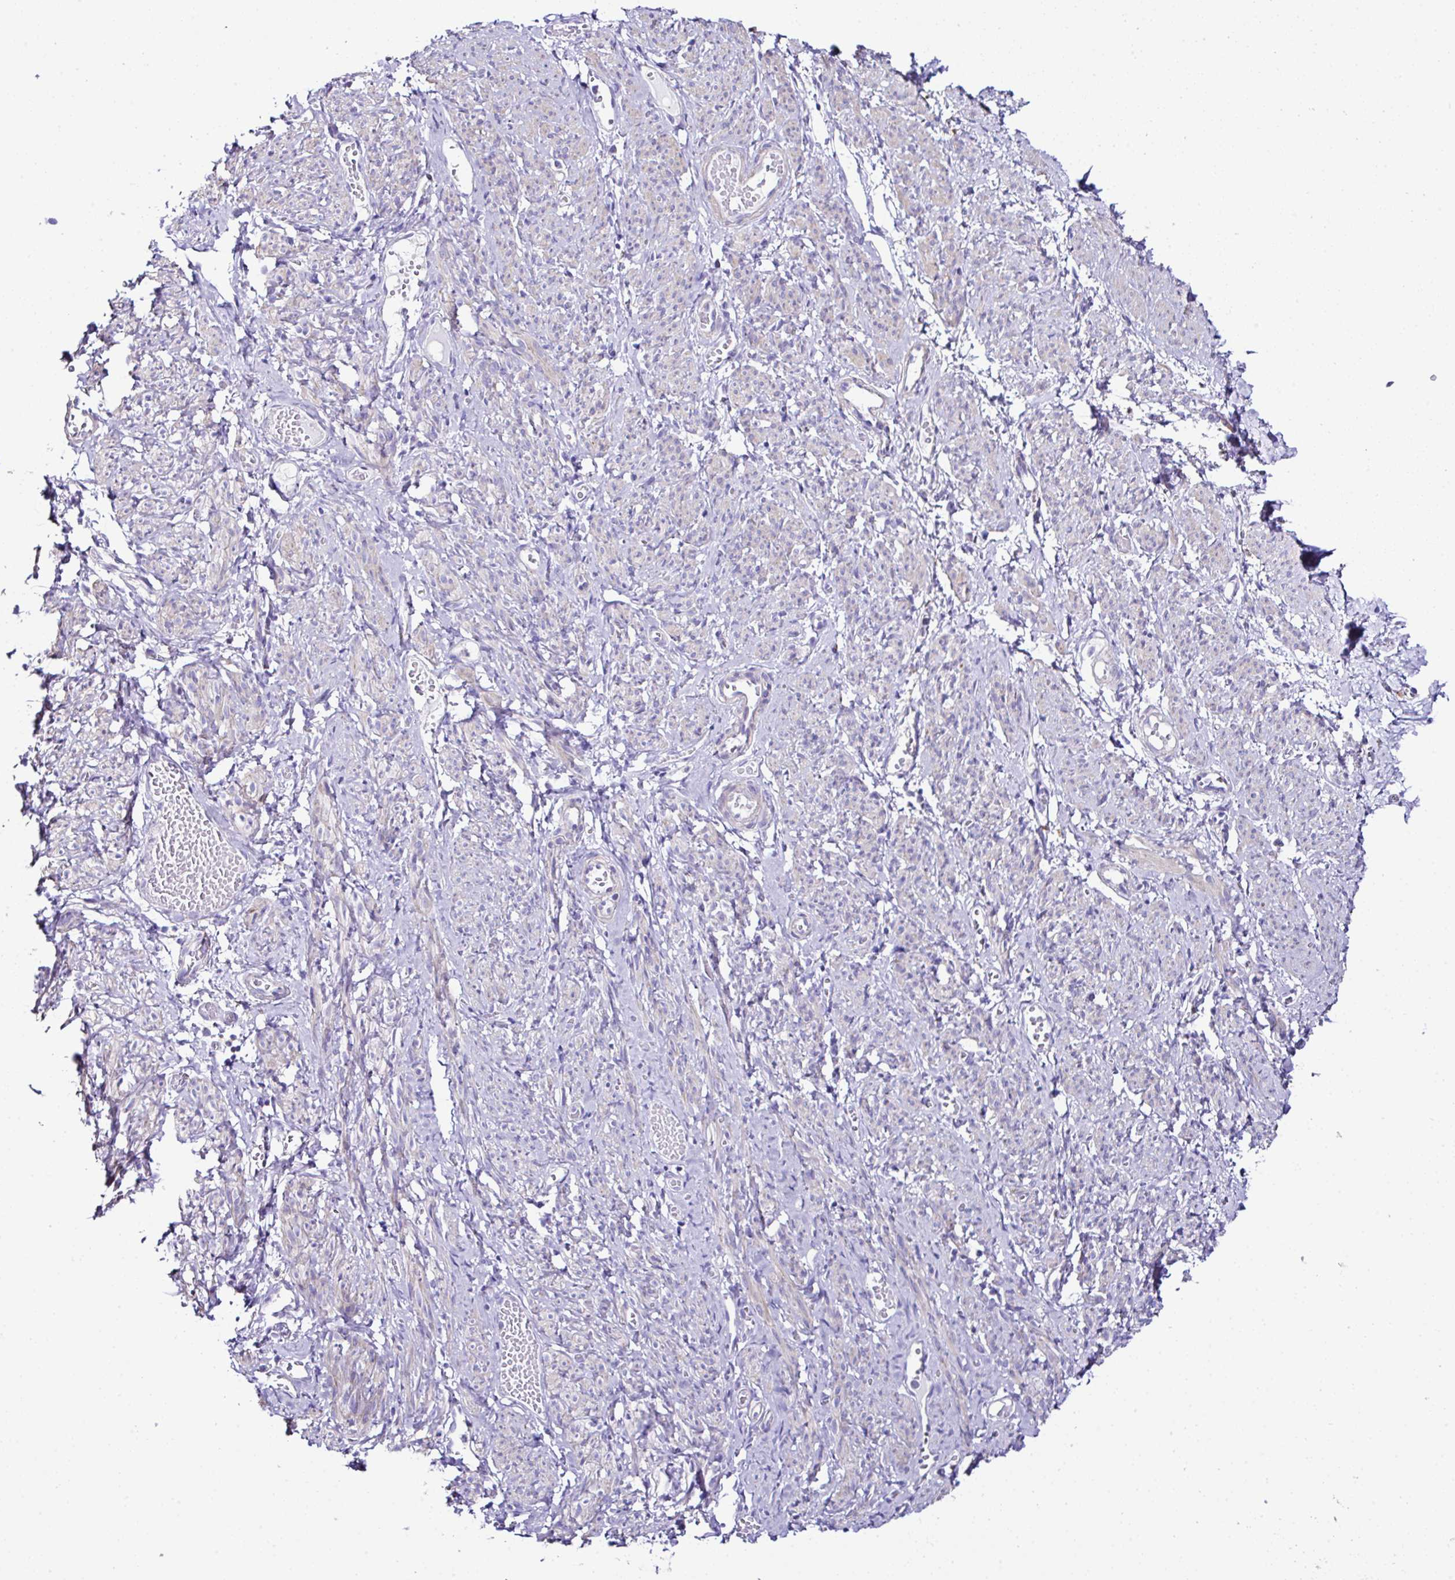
{"staining": {"intensity": "moderate", "quantity": "<25%", "location": "cytoplasmic/membranous"}, "tissue": "smooth muscle", "cell_type": "Smooth muscle cells", "image_type": "normal", "snomed": [{"axis": "morphology", "description": "Normal tissue, NOS"}, {"axis": "topography", "description": "Smooth muscle"}], "caption": "Immunohistochemical staining of benign human smooth muscle demonstrates low levels of moderate cytoplasmic/membranous expression in about <25% of smooth muscle cells. (Brightfield microscopy of DAB IHC at high magnification).", "gene": "OR4P4", "patient": {"sex": "female", "age": 65}}